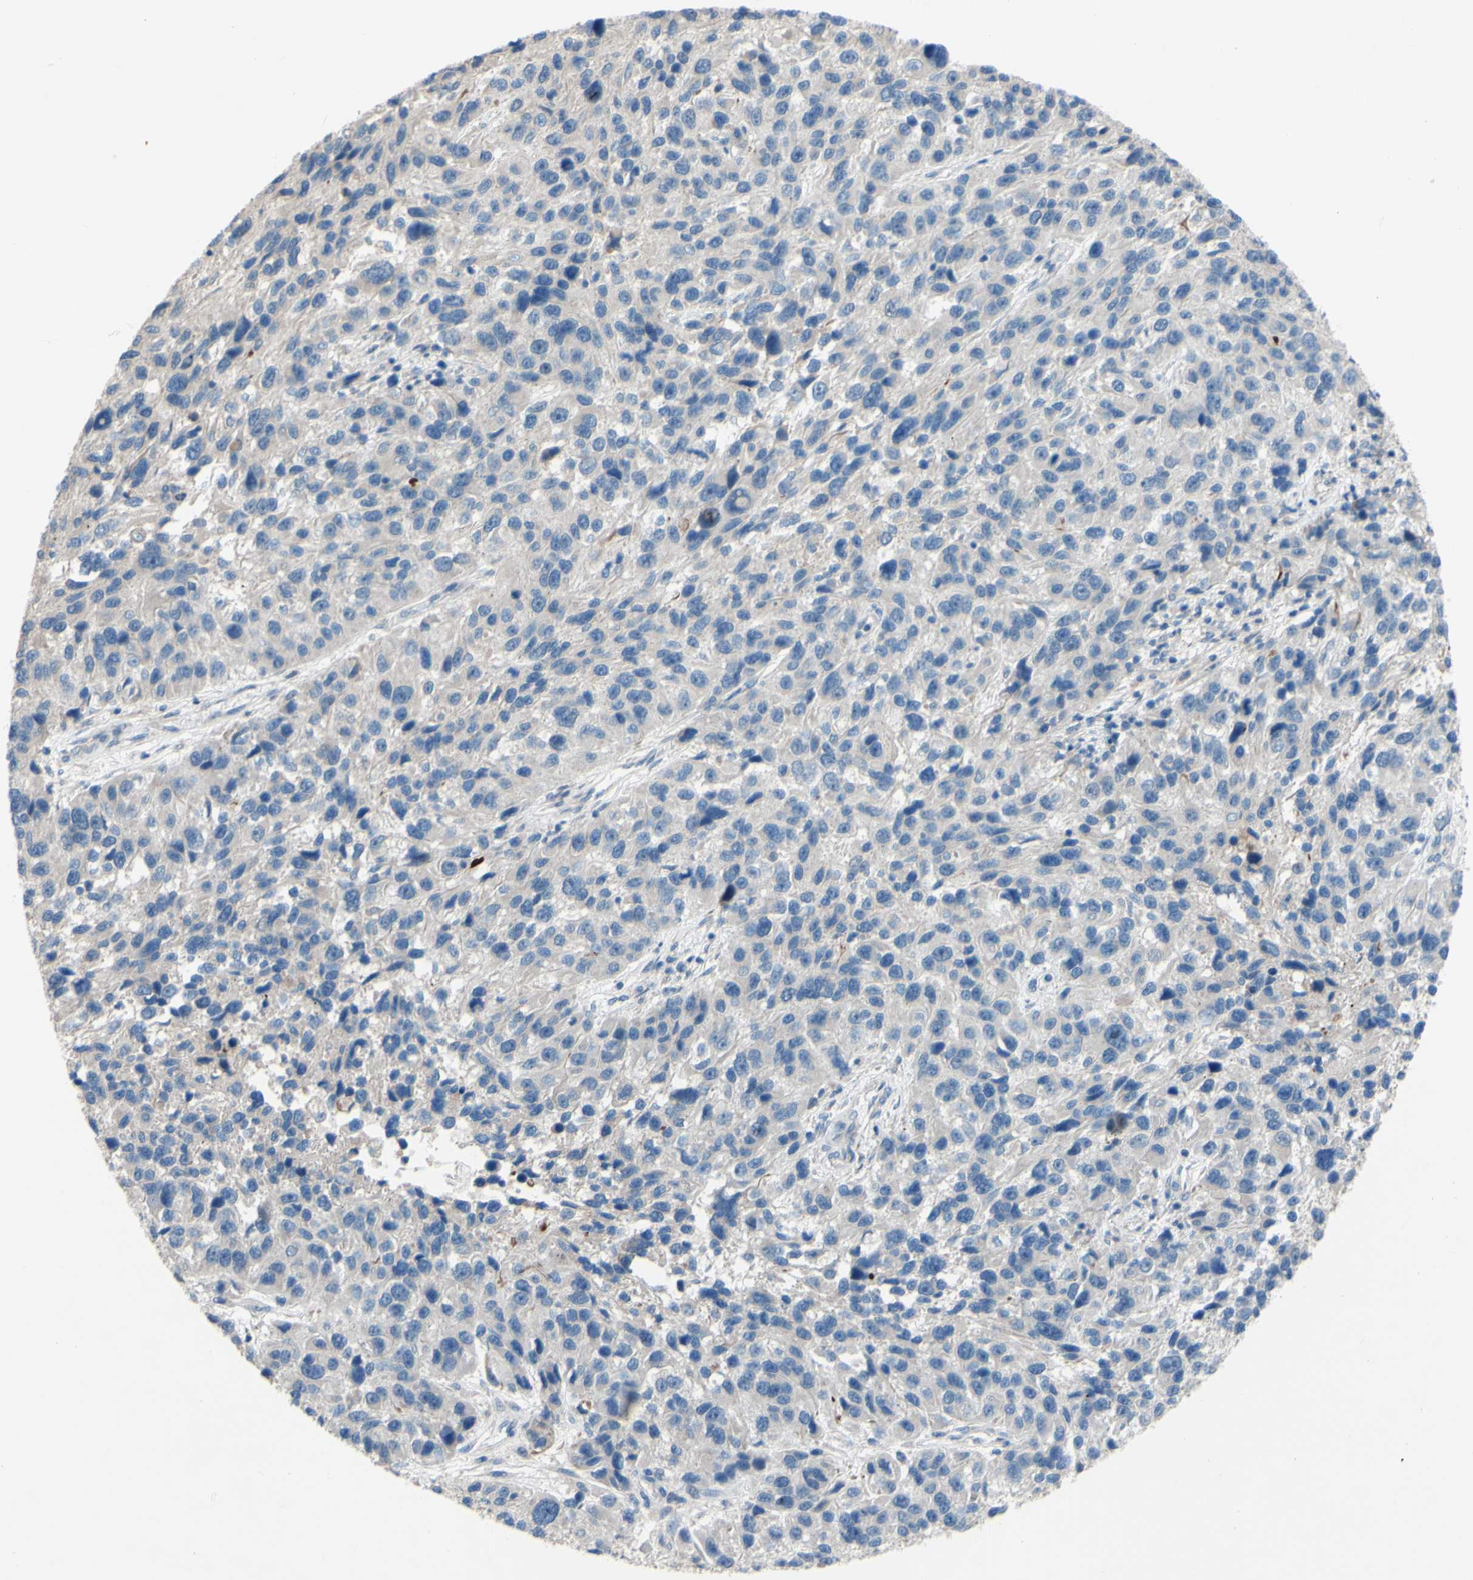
{"staining": {"intensity": "negative", "quantity": "none", "location": "none"}, "tissue": "melanoma", "cell_type": "Tumor cells", "image_type": "cancer", "snomed": [{"axis": "morphology", "description": "Malignant melanoma, NOS"}, {"axis": "topography", "description": "Skin"}], "caption": "High power microscopy micrograph of an immunohistochemistry histopathology image of melanoma, revealing no significant positivity in tumor cells. (Stains: DAB immunohistochemistry (IHC) with hematoxylin counter stain, Microscopy: brightfield microscopy at high magnification).", "gene": "CDCP1", "patient": {"sex": "male", "age": 53}}